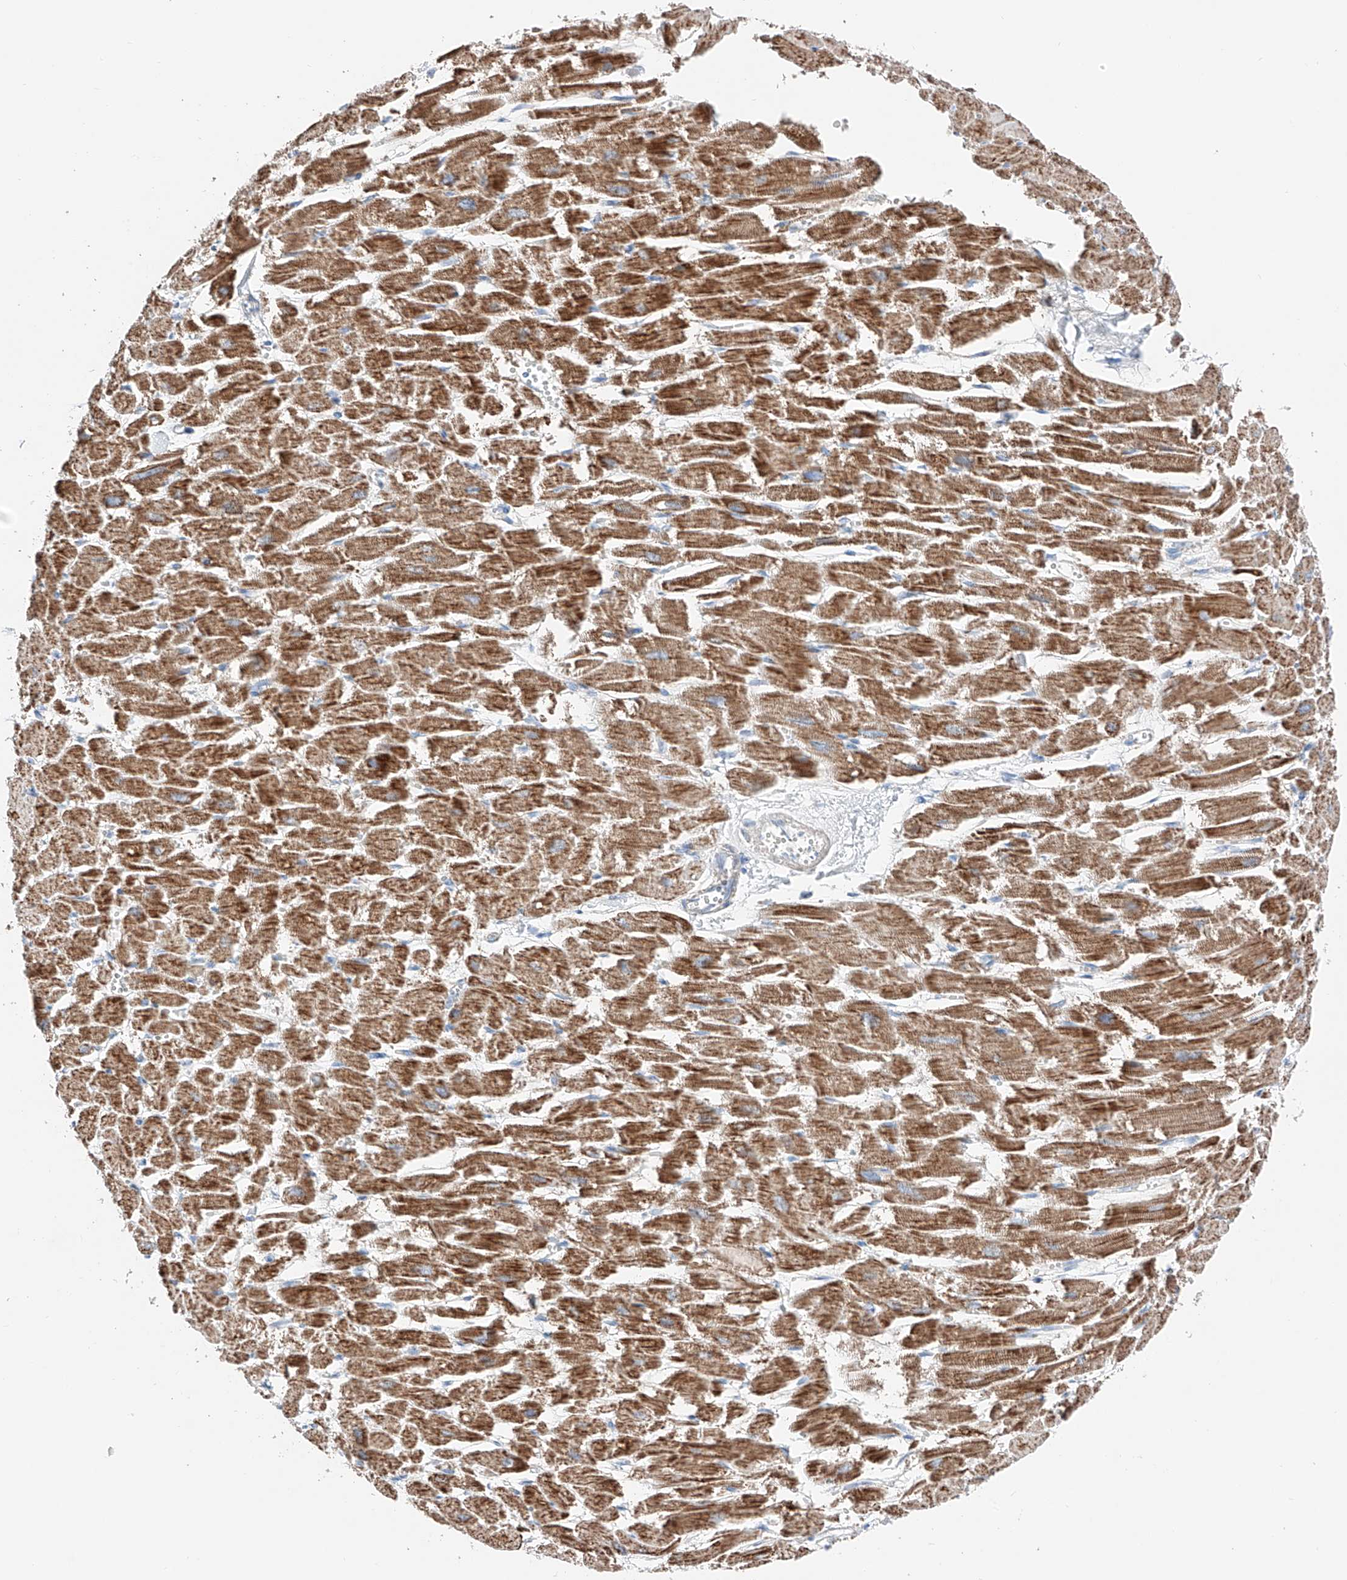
{"staining": {"intensity": "strong", "quantity": ">75%", "location": "cytoplasmic/membranous"}, "tissue": "heart muscle", "cell_type": "Cardiomyocytes", "image_type": "normal", "snomed": [{"axis": "morphology", "description": "Normal tissue, NOS"}, {"axis": "topography", "description": "Heart"}], "caption": "This image exhibits normal heart muscle stained with IHC to label a protein in brown. The cytoplasmic/membranous of cardiomyocytes show strong positivity for the protein. Nuclei are counter-stained blue.", "gene": "MRAP", "patient": {"sex": "male", "age": 54}}